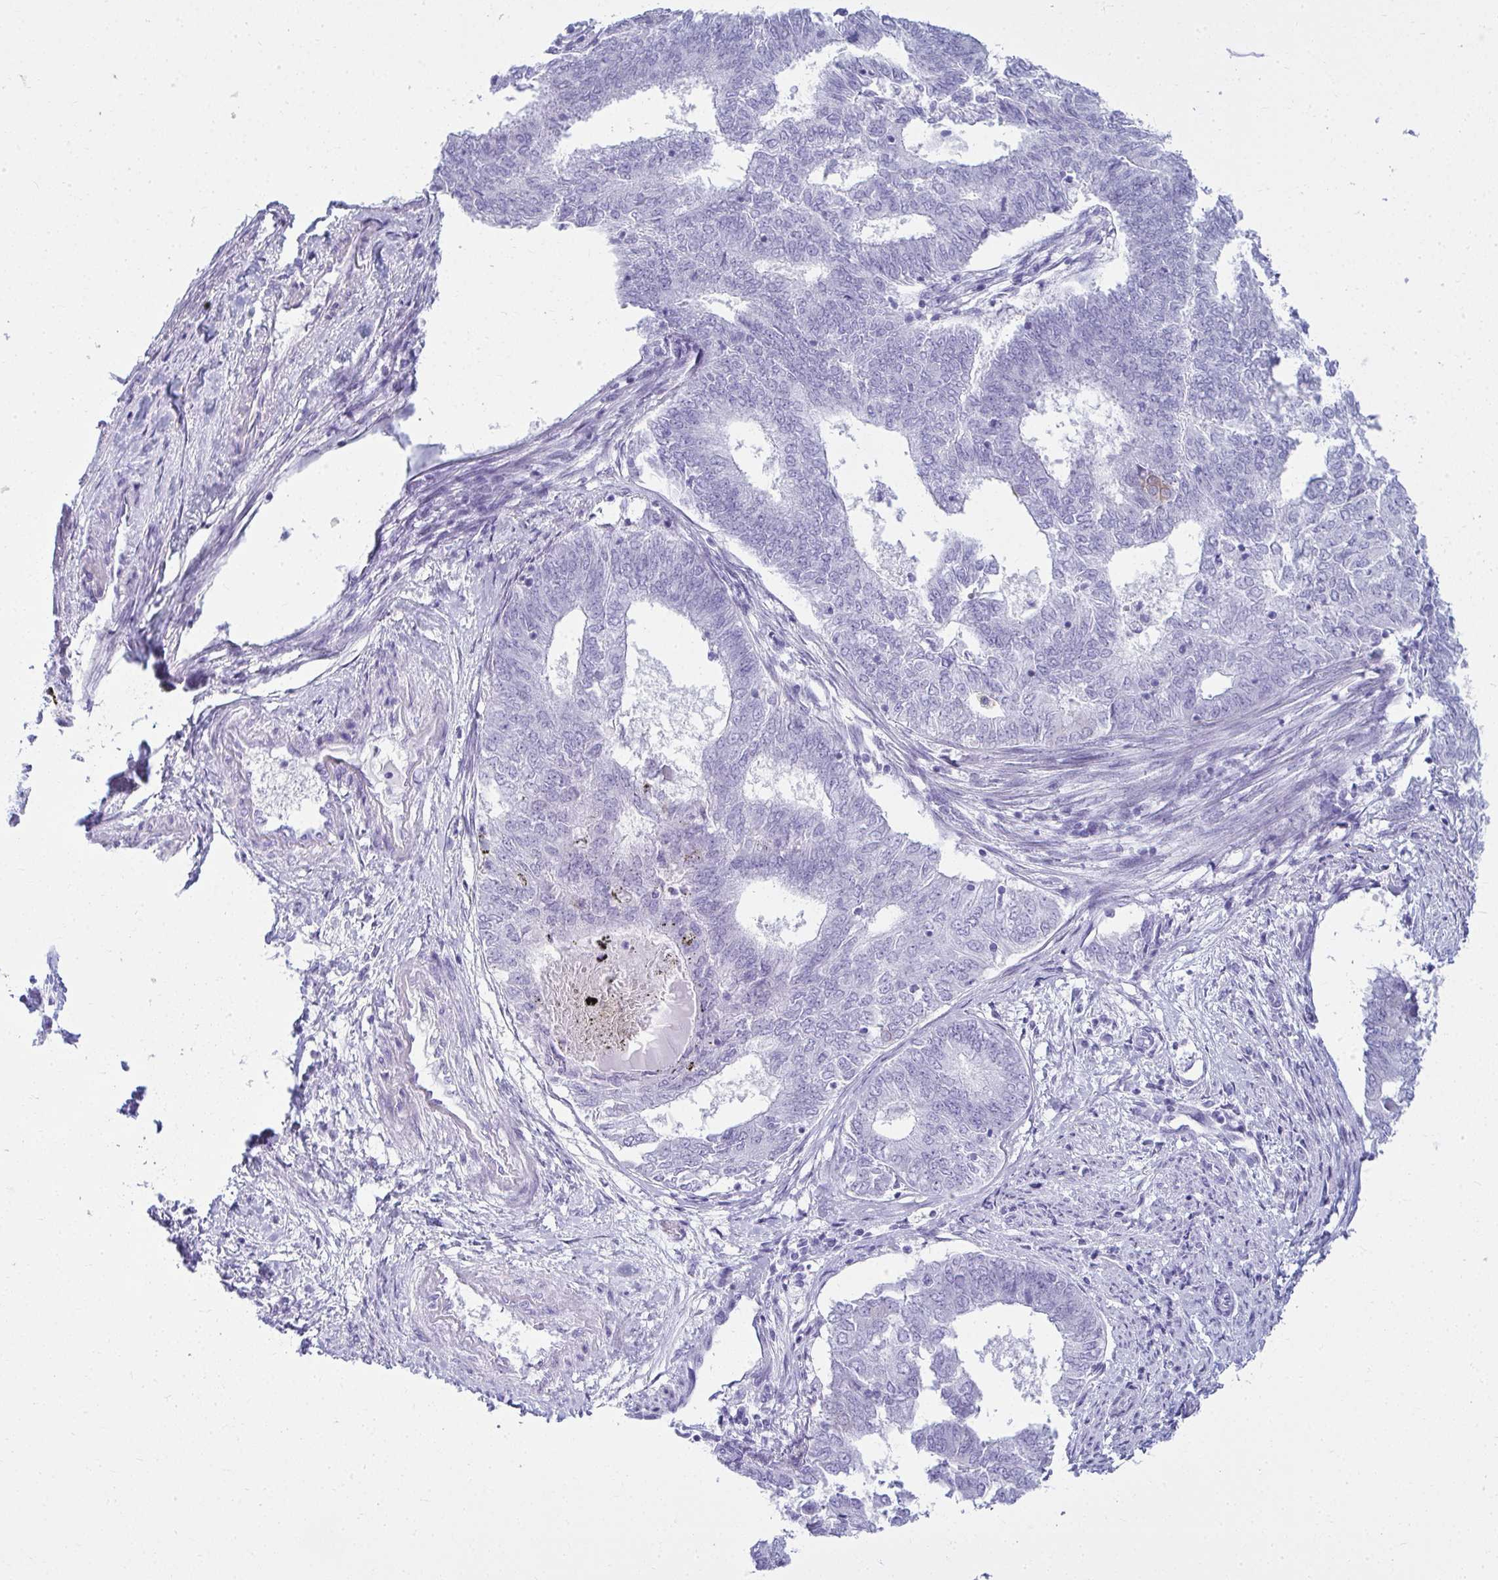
{"staining": {"intensity": "negative", "quantity": "none", "location": "none"}, "tissue": "endometrial cancer", "cell_type": "Tumor cells", "image_type": "cancer", "snomed": [{"axis": "morphology", "description": "Adenocarcinoma, NOS"}, {"axis": "topography", "description": "Endometrium"}], "caption": "Endometrial cancer was stained to show a protein in brown. There is no significant staining in tumor cells. Nuclei are stained in blue.", "gene": "CLGN", "patient": {"sex": "female", "age": 62}}